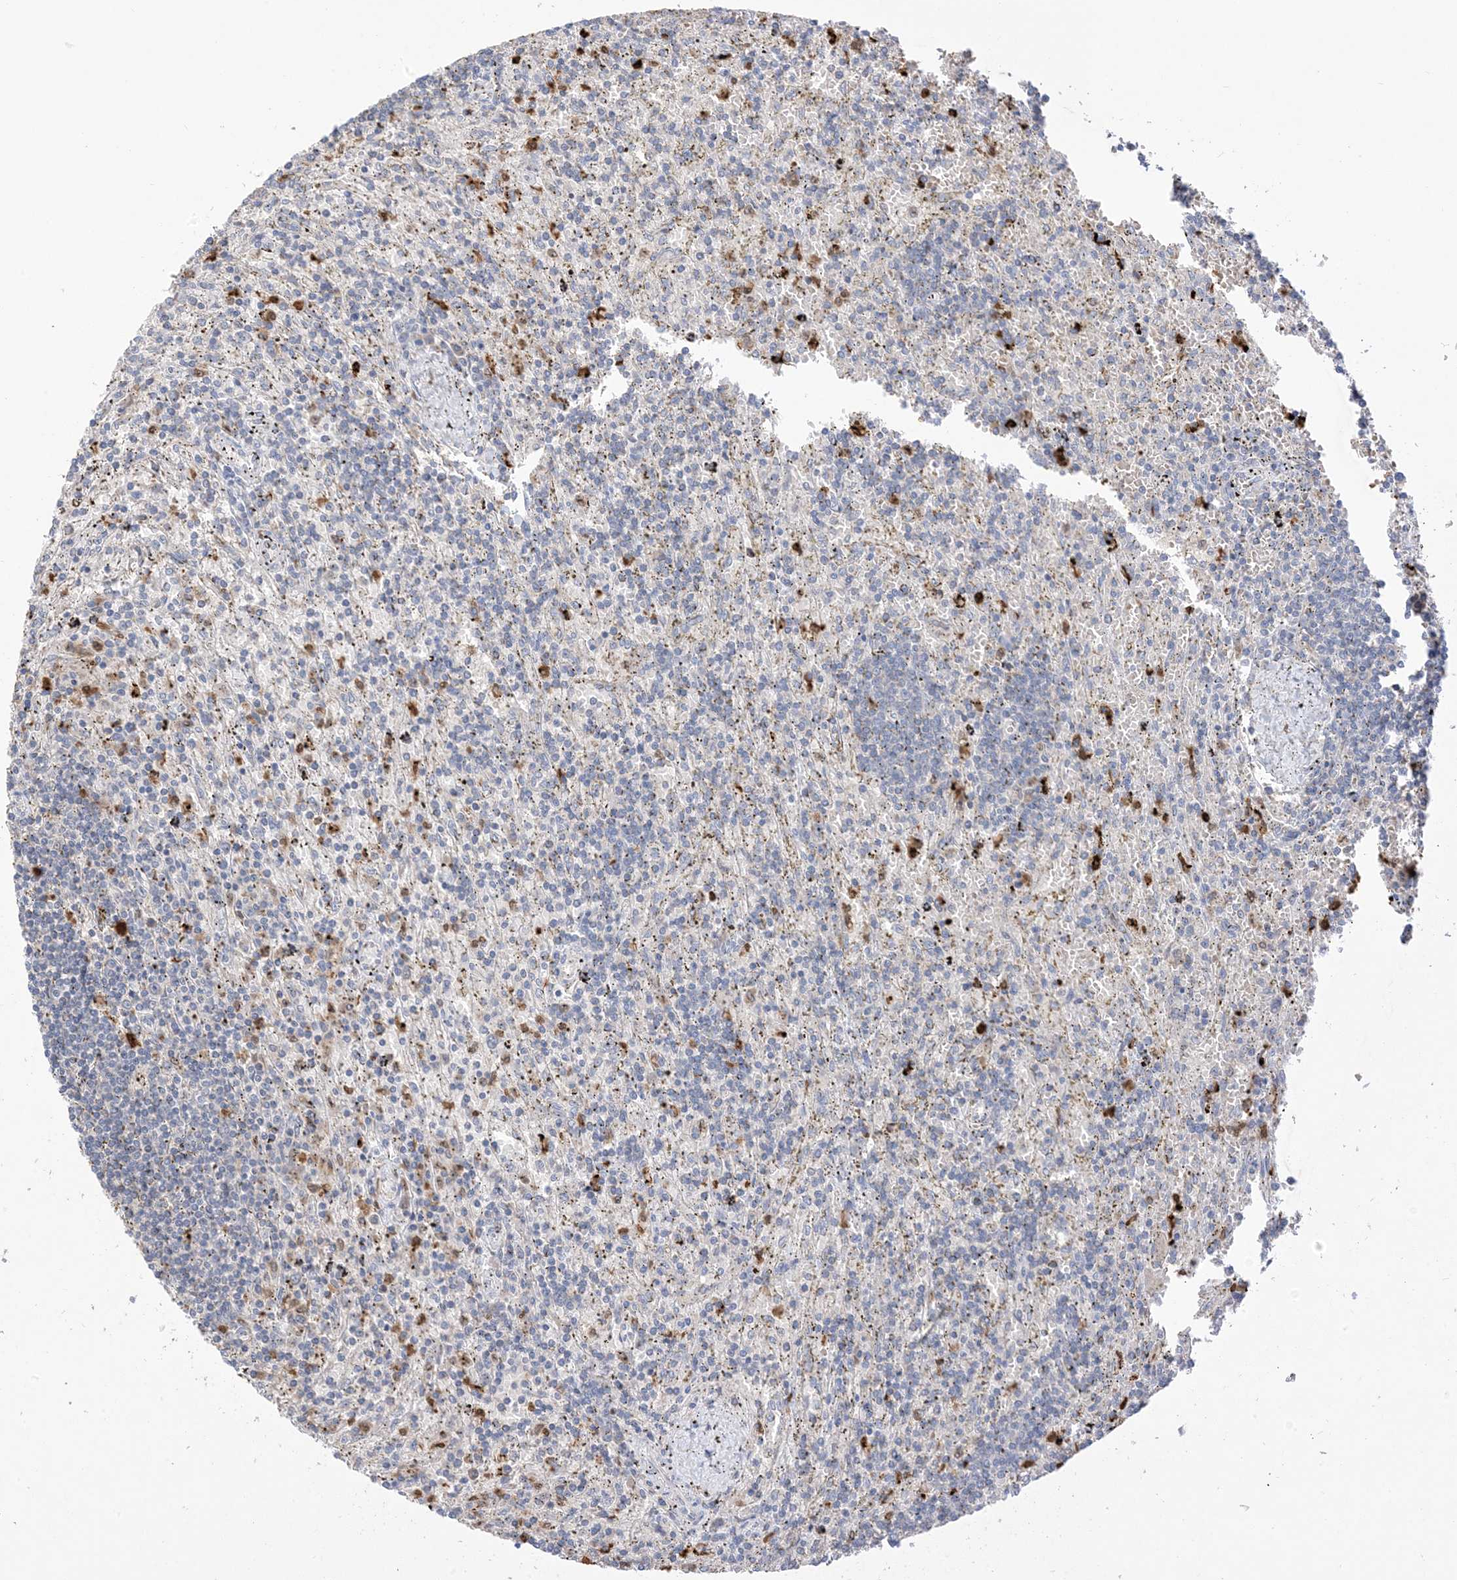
{"staining": {"intensity": "negative", "quantity": "none", "location": "none"}, "tissue": "lymphoma", "cell_type": "Tumor cells", "image_type": "cancer", "snomed": [{"axis": "morphology", "description": "Malignant lymphoma, non-Hodgkin's type, Low grade"}, {"axis": "topography", "description": "Spleen"}], "caption": "IHC photomicrograph of low-grade malignant lymphoma, non-Hodgkin's type stained for a protein (brown), which exhibits no positivity in tumor cells.", "gene": "DPP9", "patient": {"sex": "male", "age": 76}}